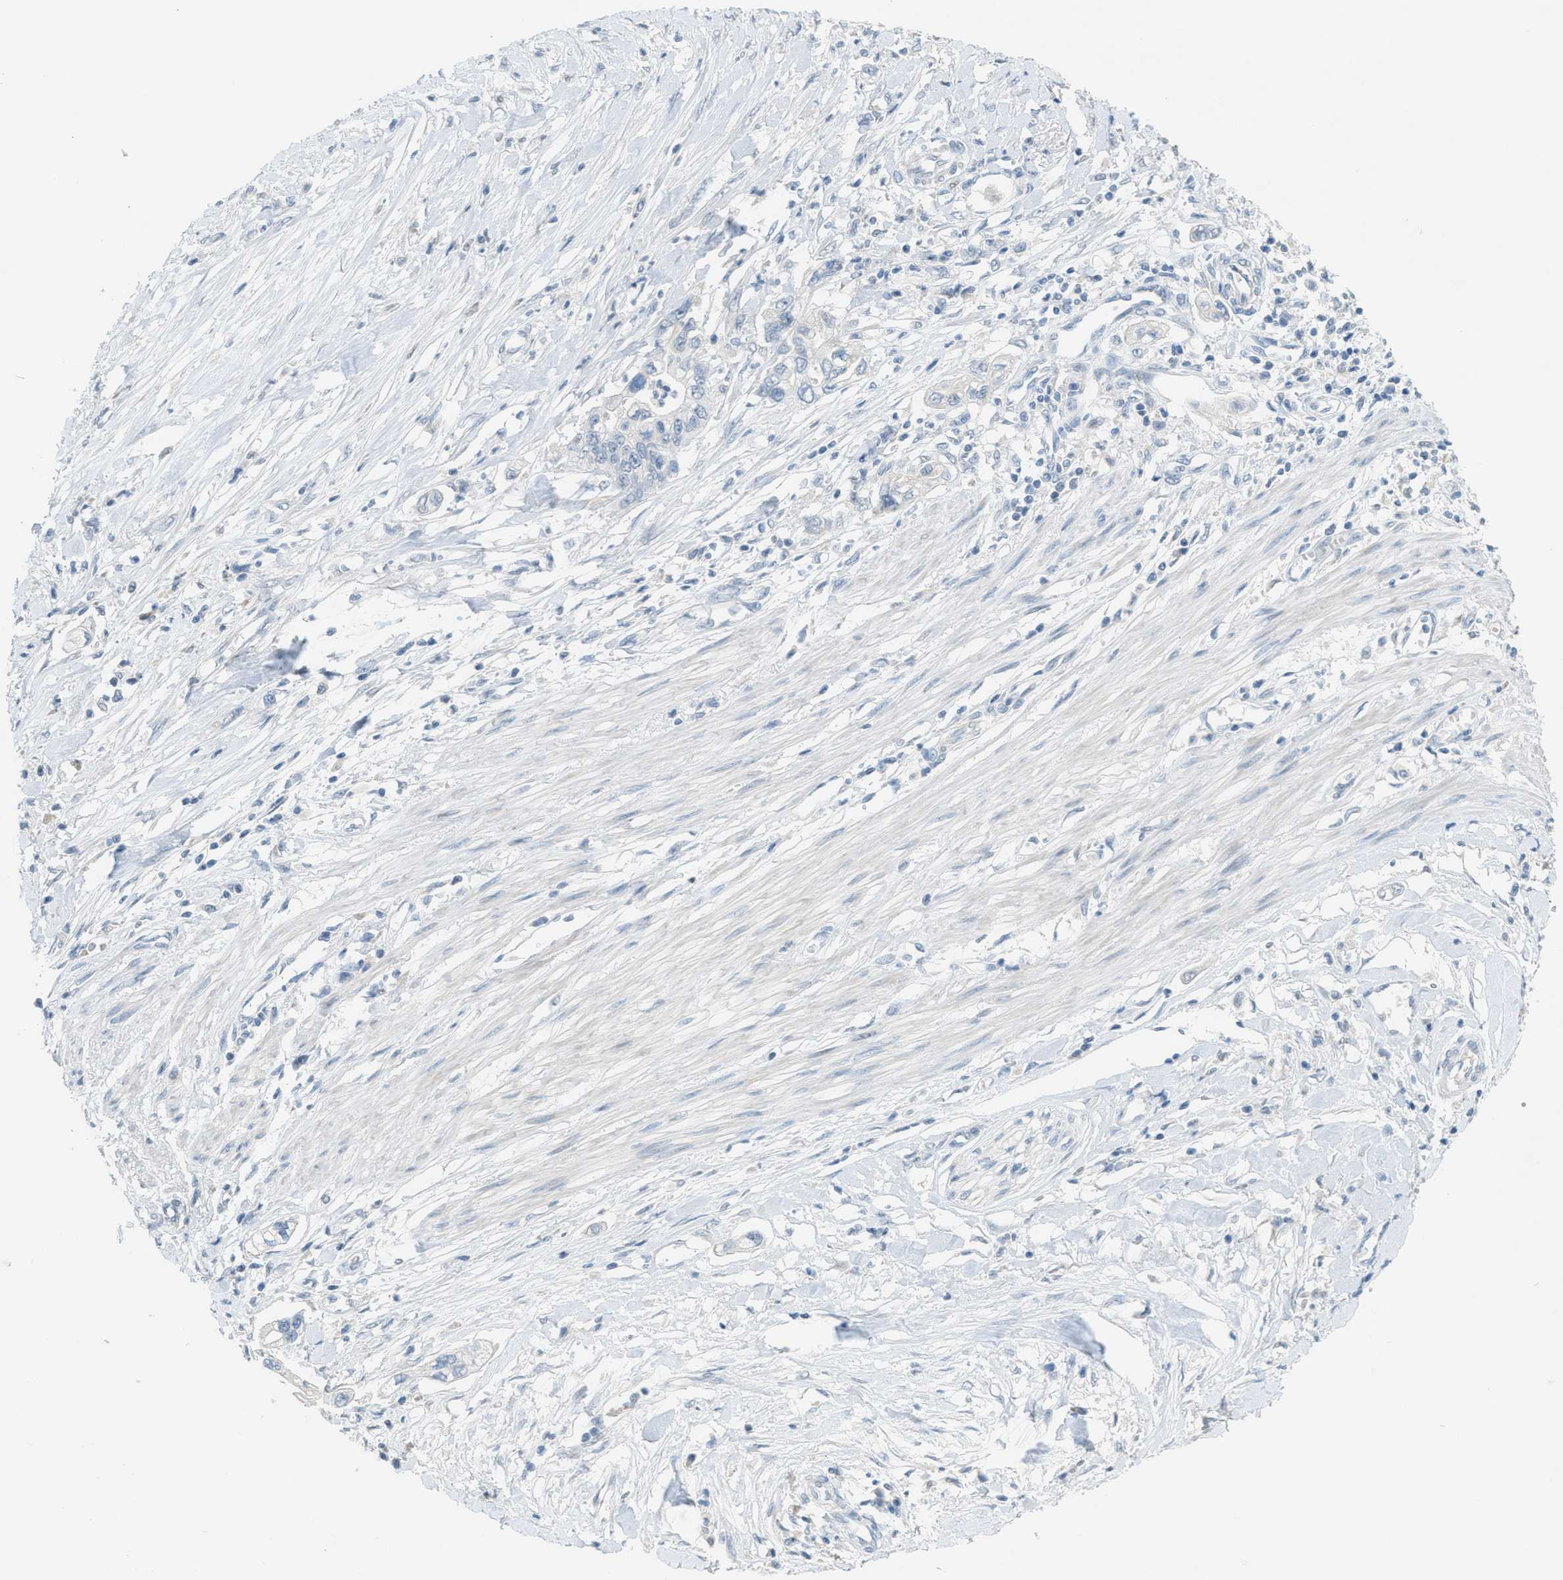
{"staining": {"intensity": "negative", "quantity": "none", "location": "none"}, "tissue": "pancreatic cancer", "cell_type": "Tumor cells", "image_type": "cancer", "snomed": [{"axis": "morphology", "description": "Adenocarcinoma, NOS"}, {"axis": "topography", "description": "Pancreas"}], "caption": "Photomicrograph shows no protein expression in tumor cells of adenocarcinoma (pancreatic) tissue.", "gene": "TXNDC2", "patient": {"sex": "male", "age": 56}}